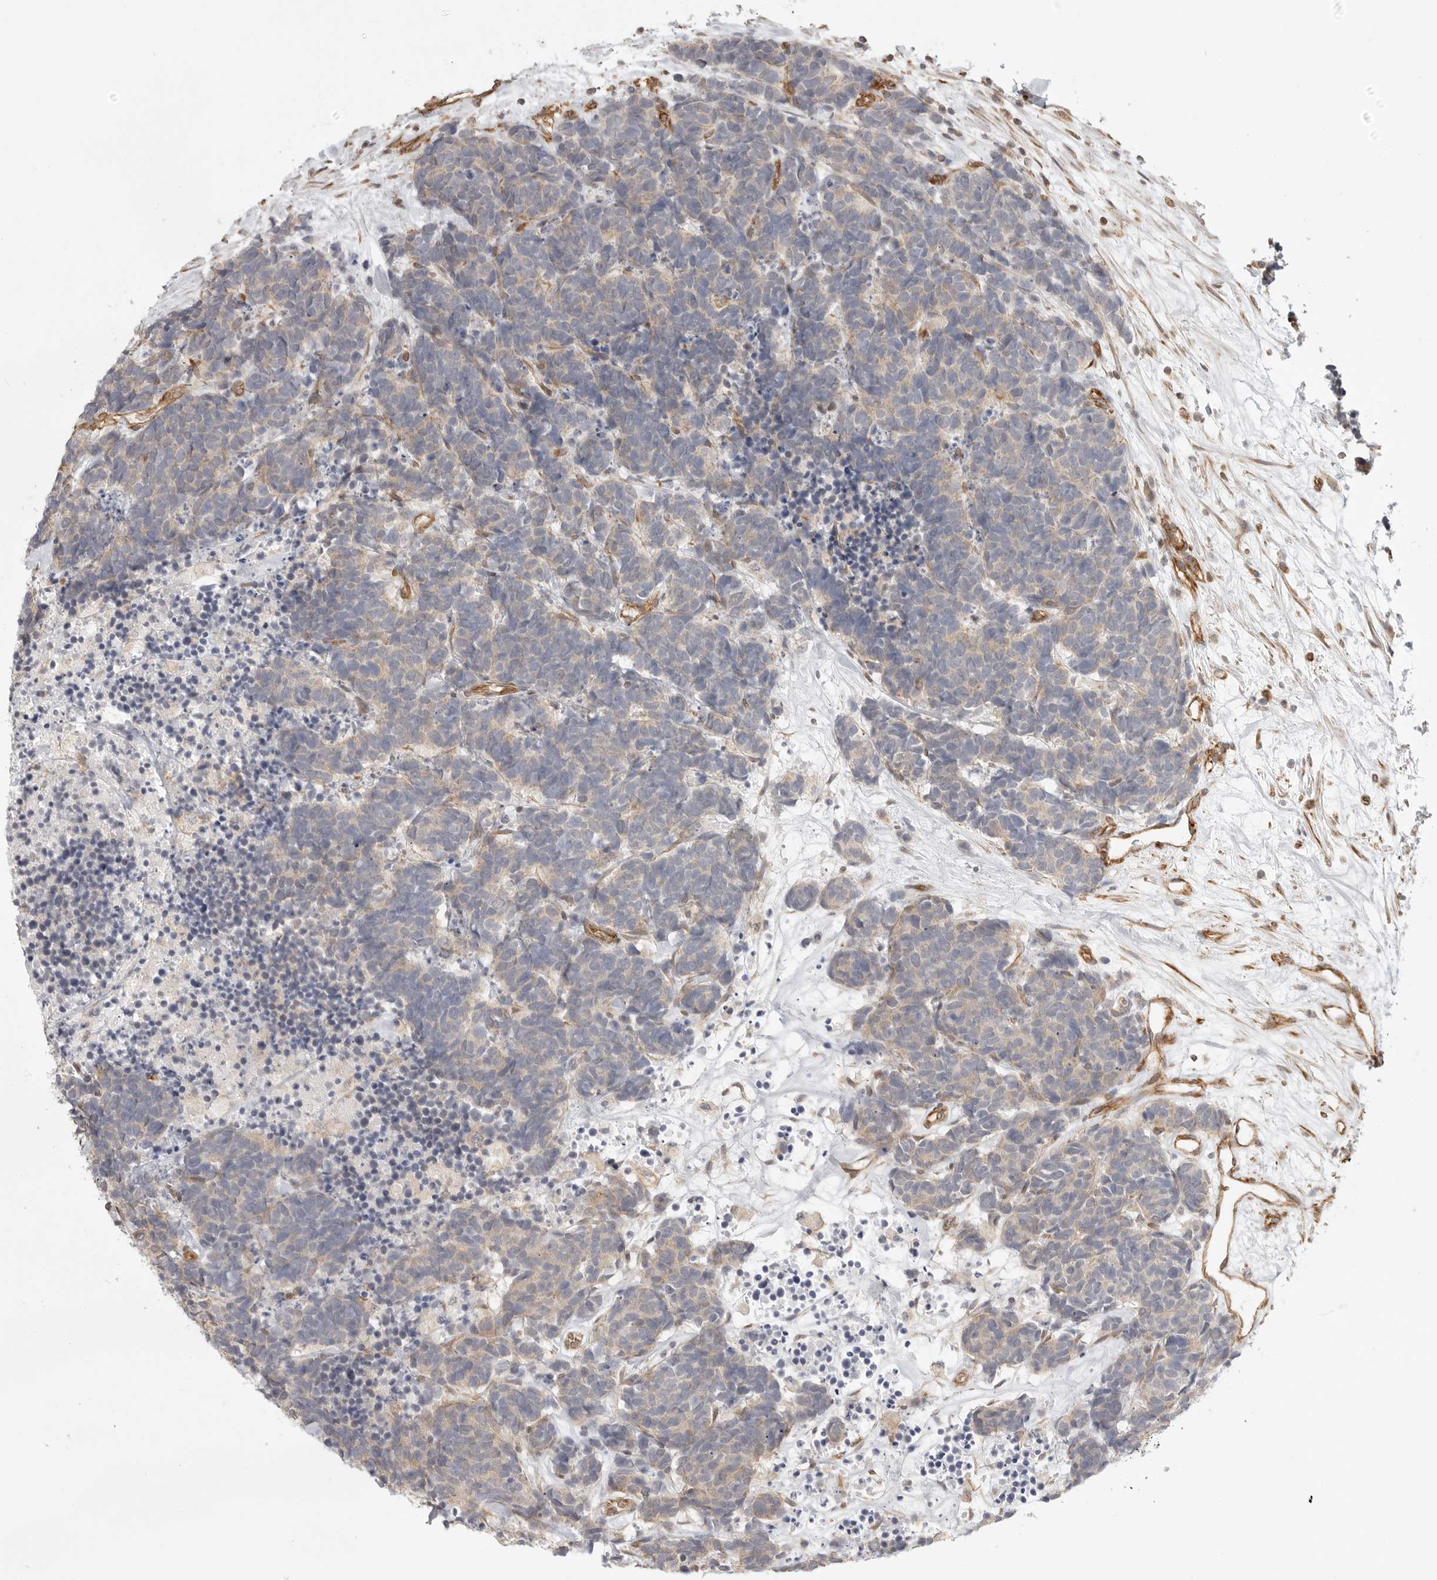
{"staining": {"intensity": "negative", "quantity": "none", "location": "none"}, "tissue": "carcinoid", "cell_type": "Tumor cells", "image_type": "cancer", "snomed": [{"axis": "morphology", "description": "Carcinoma, NOS"}, {"axis": "morphology", "description": "Carcinoid, malignant, NOS"}, {"axis": "topography", "description": "Urinary bladder"}], "caption": "This is an immunohistochemistry (IHC) photomicrograph of carcinoid. There is no staining in tumor cells.", "gene": "ATOH7", "patient": {"sex": "male", "age": 57}}